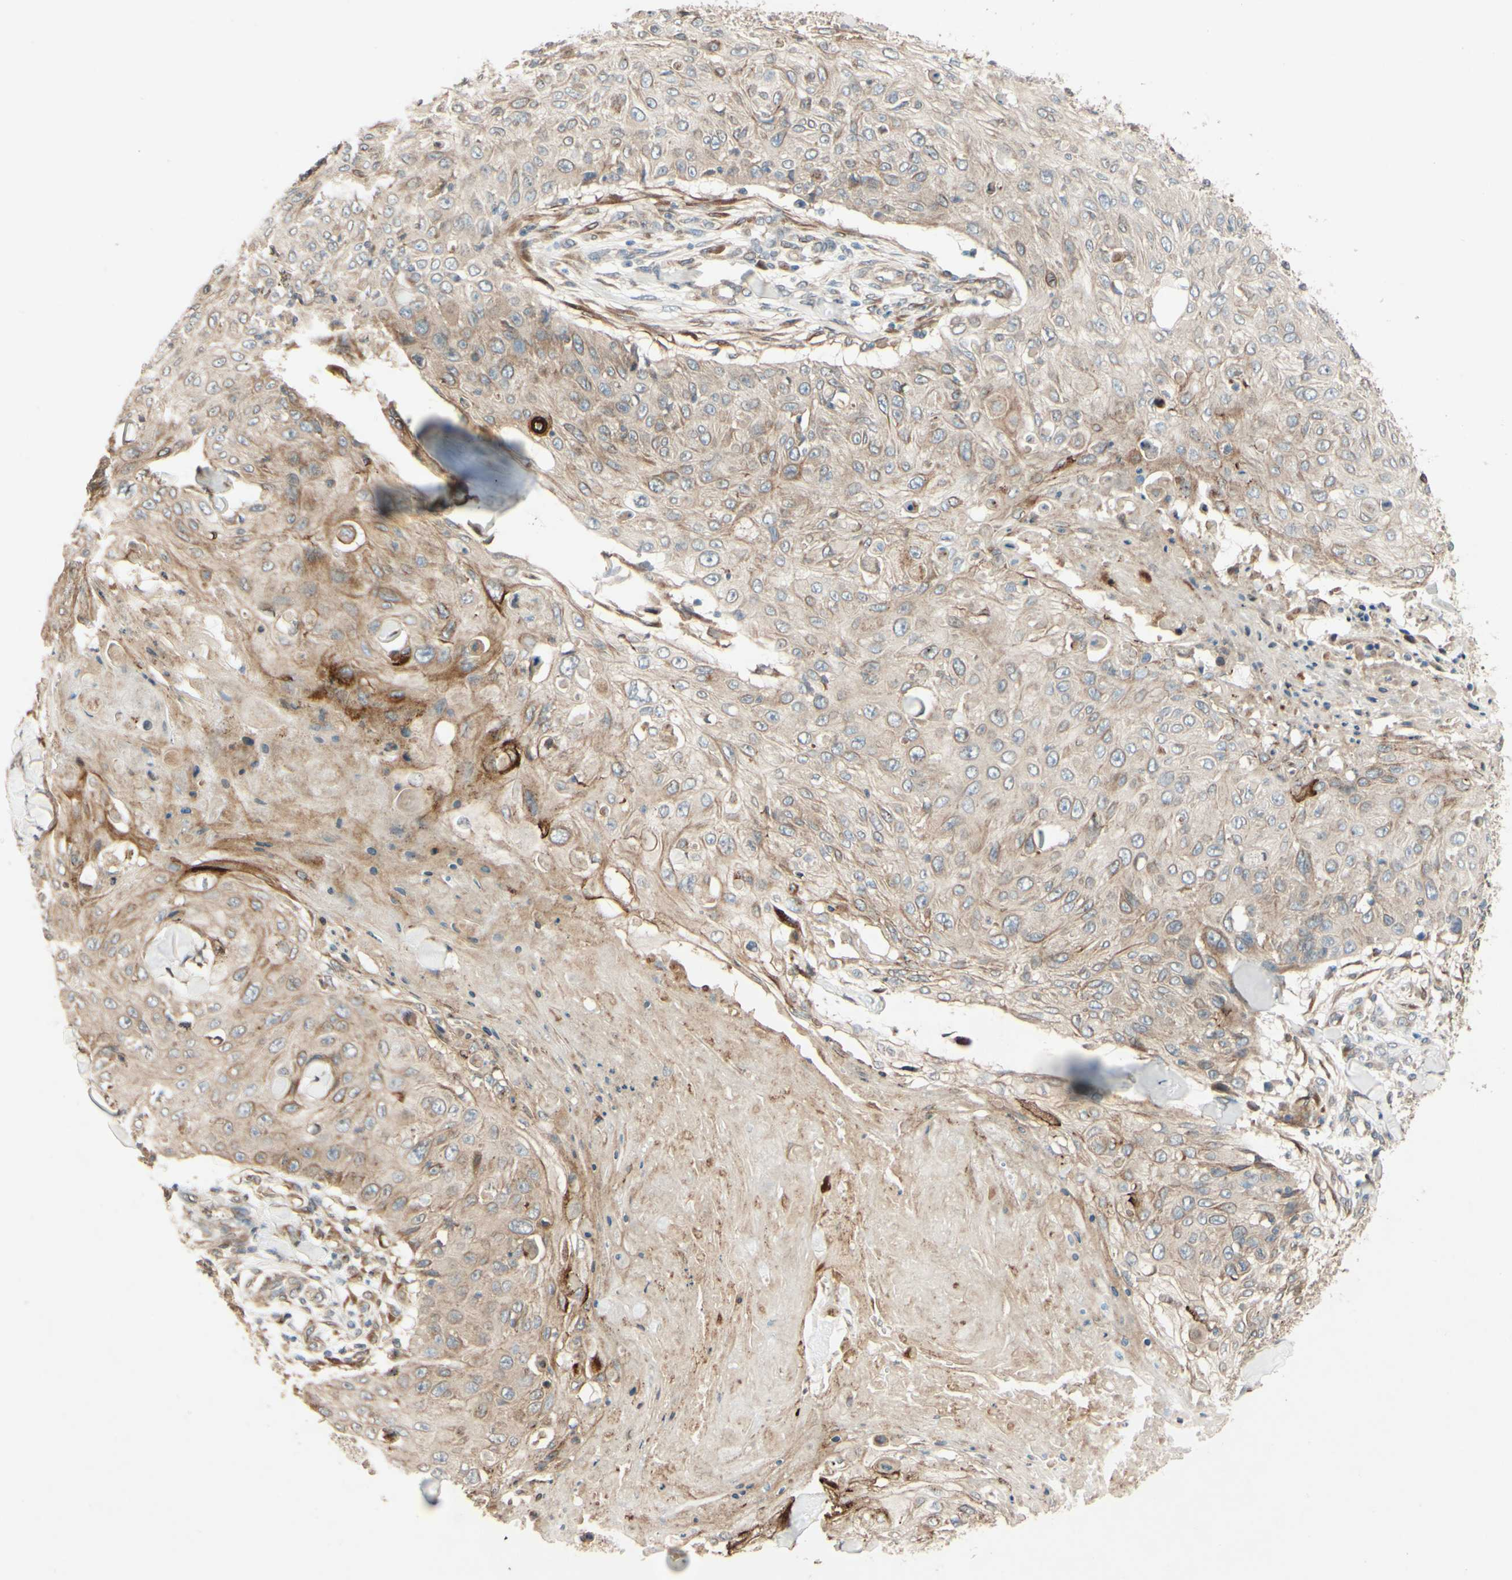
{"staining": {"intensity": "weak", "quantity": ">75%", "location": "cytoplasmic/membranous,nuclear"}, "tissue": "skin cancer", "cell_type": "Tumor cells", "image_type": "cancer", "snomed": [{"axis": "morphology", "description": "Squamous cell carcinoma, NOS"}, {"axis": "topography", "description": "Skin"}], "caption": "Weak cytoplasmic/membranous and nuclear positivity for a protein is identified in approximately >75% of tumor cells of skin squamous cell carcinoma using immunohistochemistry (IHC).", "gene": "PTPRU", "patient": {"sex": "male", "age": 86}}